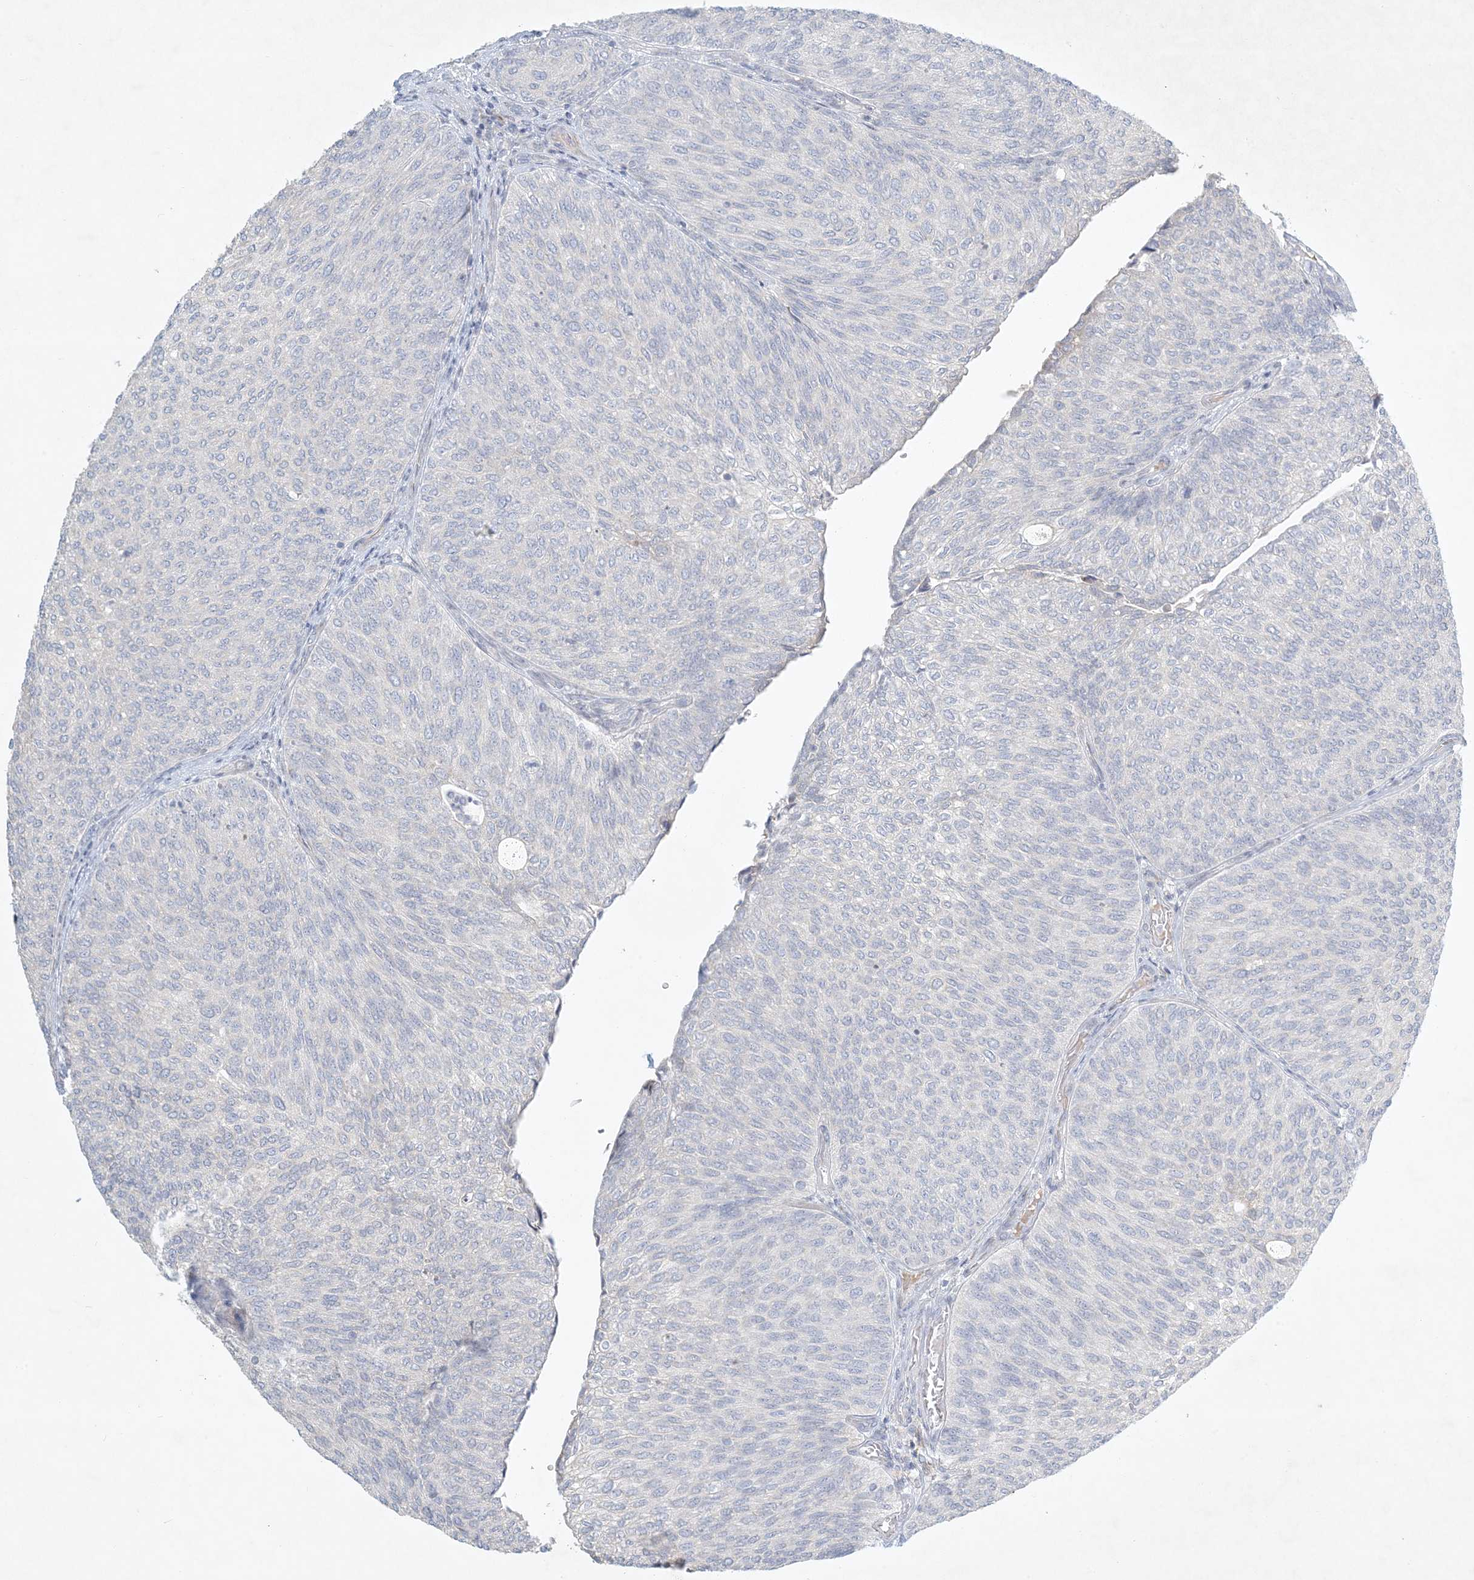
{"staining": {"intensity": "negative", "quantity": "none", "location": "none"}, "tissue": "urothelial cancer", "cell_type": "Tumor cells", "image_type": "cancer", "snomed": [{"axis": "morphology", "description": "Urothelial carcinoma, Low grade"}, {"axis": "topography", "description": "Urinary bladder"}], "caption": "There is no significant staining in tumor cells of urothelial cancer. (Immunohistochemistry (ihc), brightfield microscopy, high magnification).", "gene": "ZNF385D", "patient": {"sex": "female", "age": 79}}